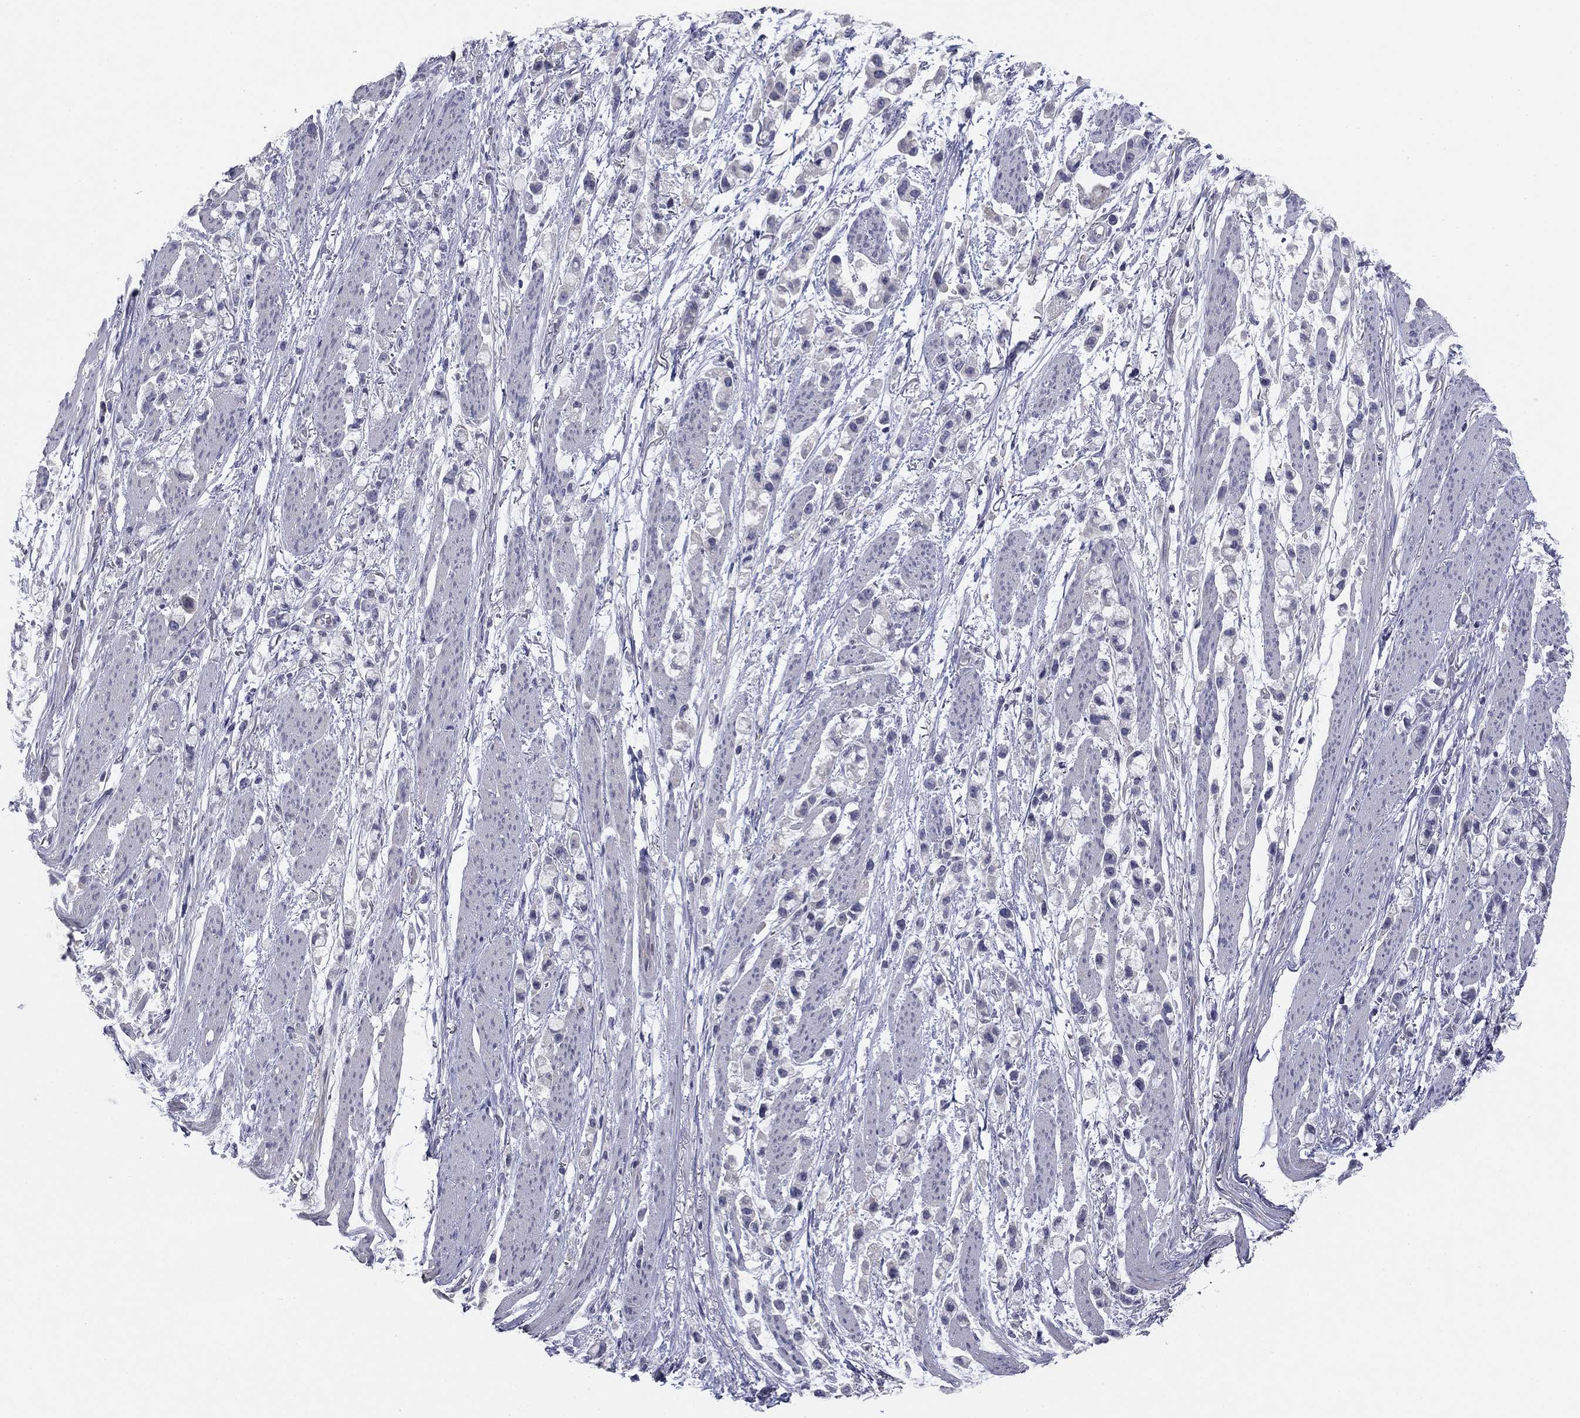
{"staining": {"intensity": "negative", "quantity": "none", "location": "none"}, "tissue": "stomach cancer", "cell_type": "Tumor cells", "image_type": "cancer", "snomed": [{"axis": "morphology", "description": "Adenocarcinoma, NOS"}, {"axis": "topography", "description": "Stomach"}], "caption": "A high-resolution histopathology image shows immunohistochemistry staining of stomach cancer, which demonstrates no significant positivity in tumor cells.", "gene": "SEPTIN3", "patient": {"sex": "female", "age": 81}}